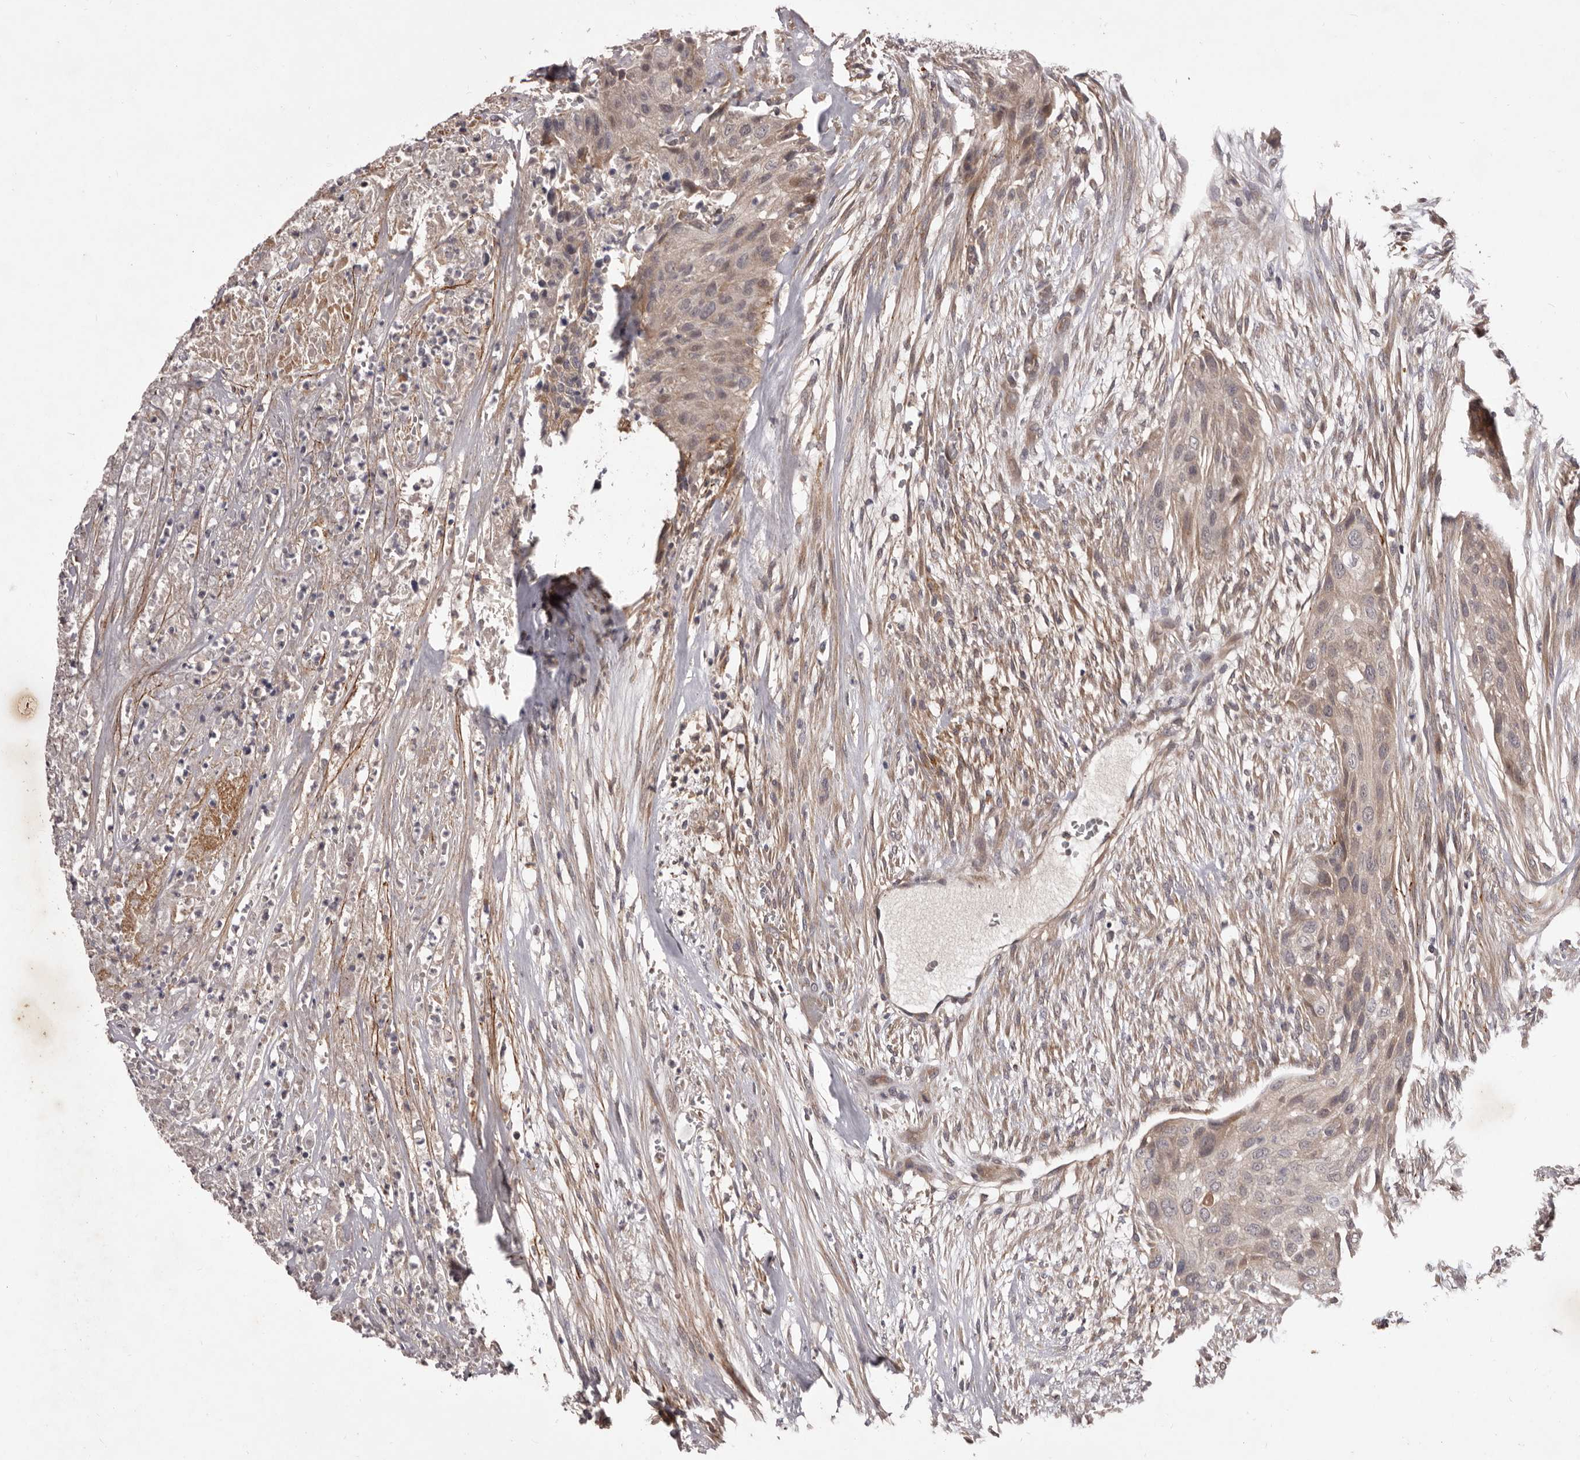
{"staining": {"intensity": "weak", "quantity": "<25%", "location": "cytoplasmic/membranous"}, "tissue": "urothelial cancer", "cell_type": "Tumor cells", "image_type": "cancer", "snomed": [{"axis": "morphology", "description": "Urothelial carcinoma, High grade"}, {"axis": "topography", "description": "Urinary bladder"}], "caption": "Urothelial cancer was stained to show a protein in brown. There is no significant staining in tumor cells.", "gene": "HBS1L", "patient": {"sex": "male", "age": 35}}